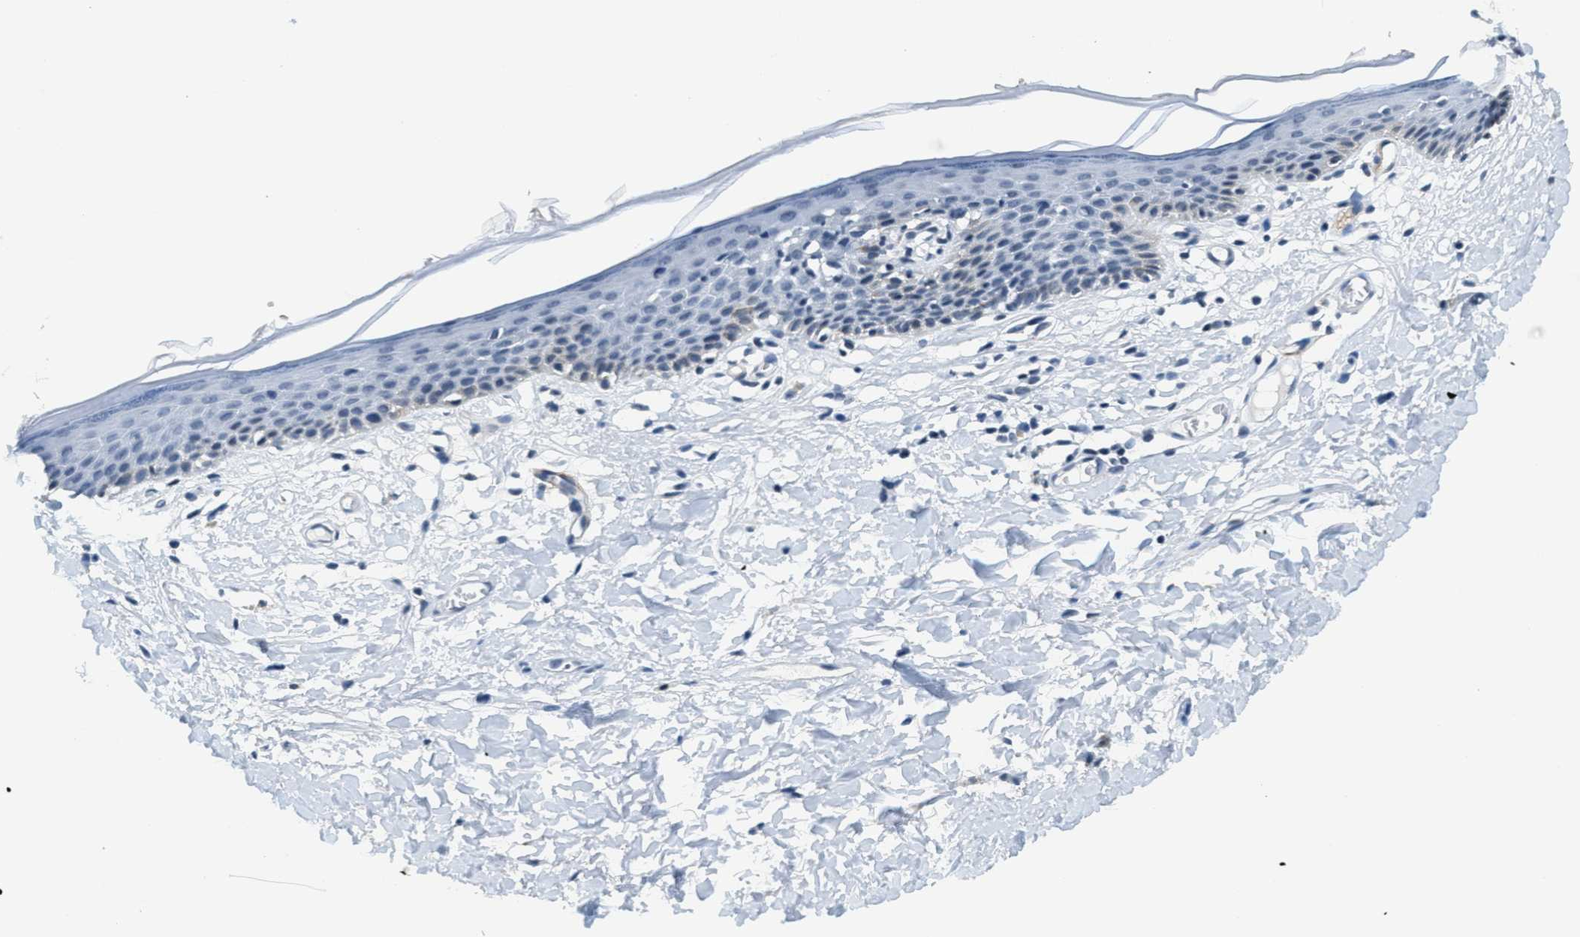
{"staining": {"intensity": "negative", "quantity": "none", "location": "none"}, "tissue": "skin", "cell_type": "Epidermal cells", "image_type": "normal", "snomed": [{"axis": "morphology", "description": "Normal tissue, NOS"}, {"axis": "topography", "description": "Vulva"}], "caption": "Immunohistochemistry (IHC) of benign skin exhibits no expression in epidermal cells.", "gene": "CA4", "patient": {"sex": "female", "age": 54}}